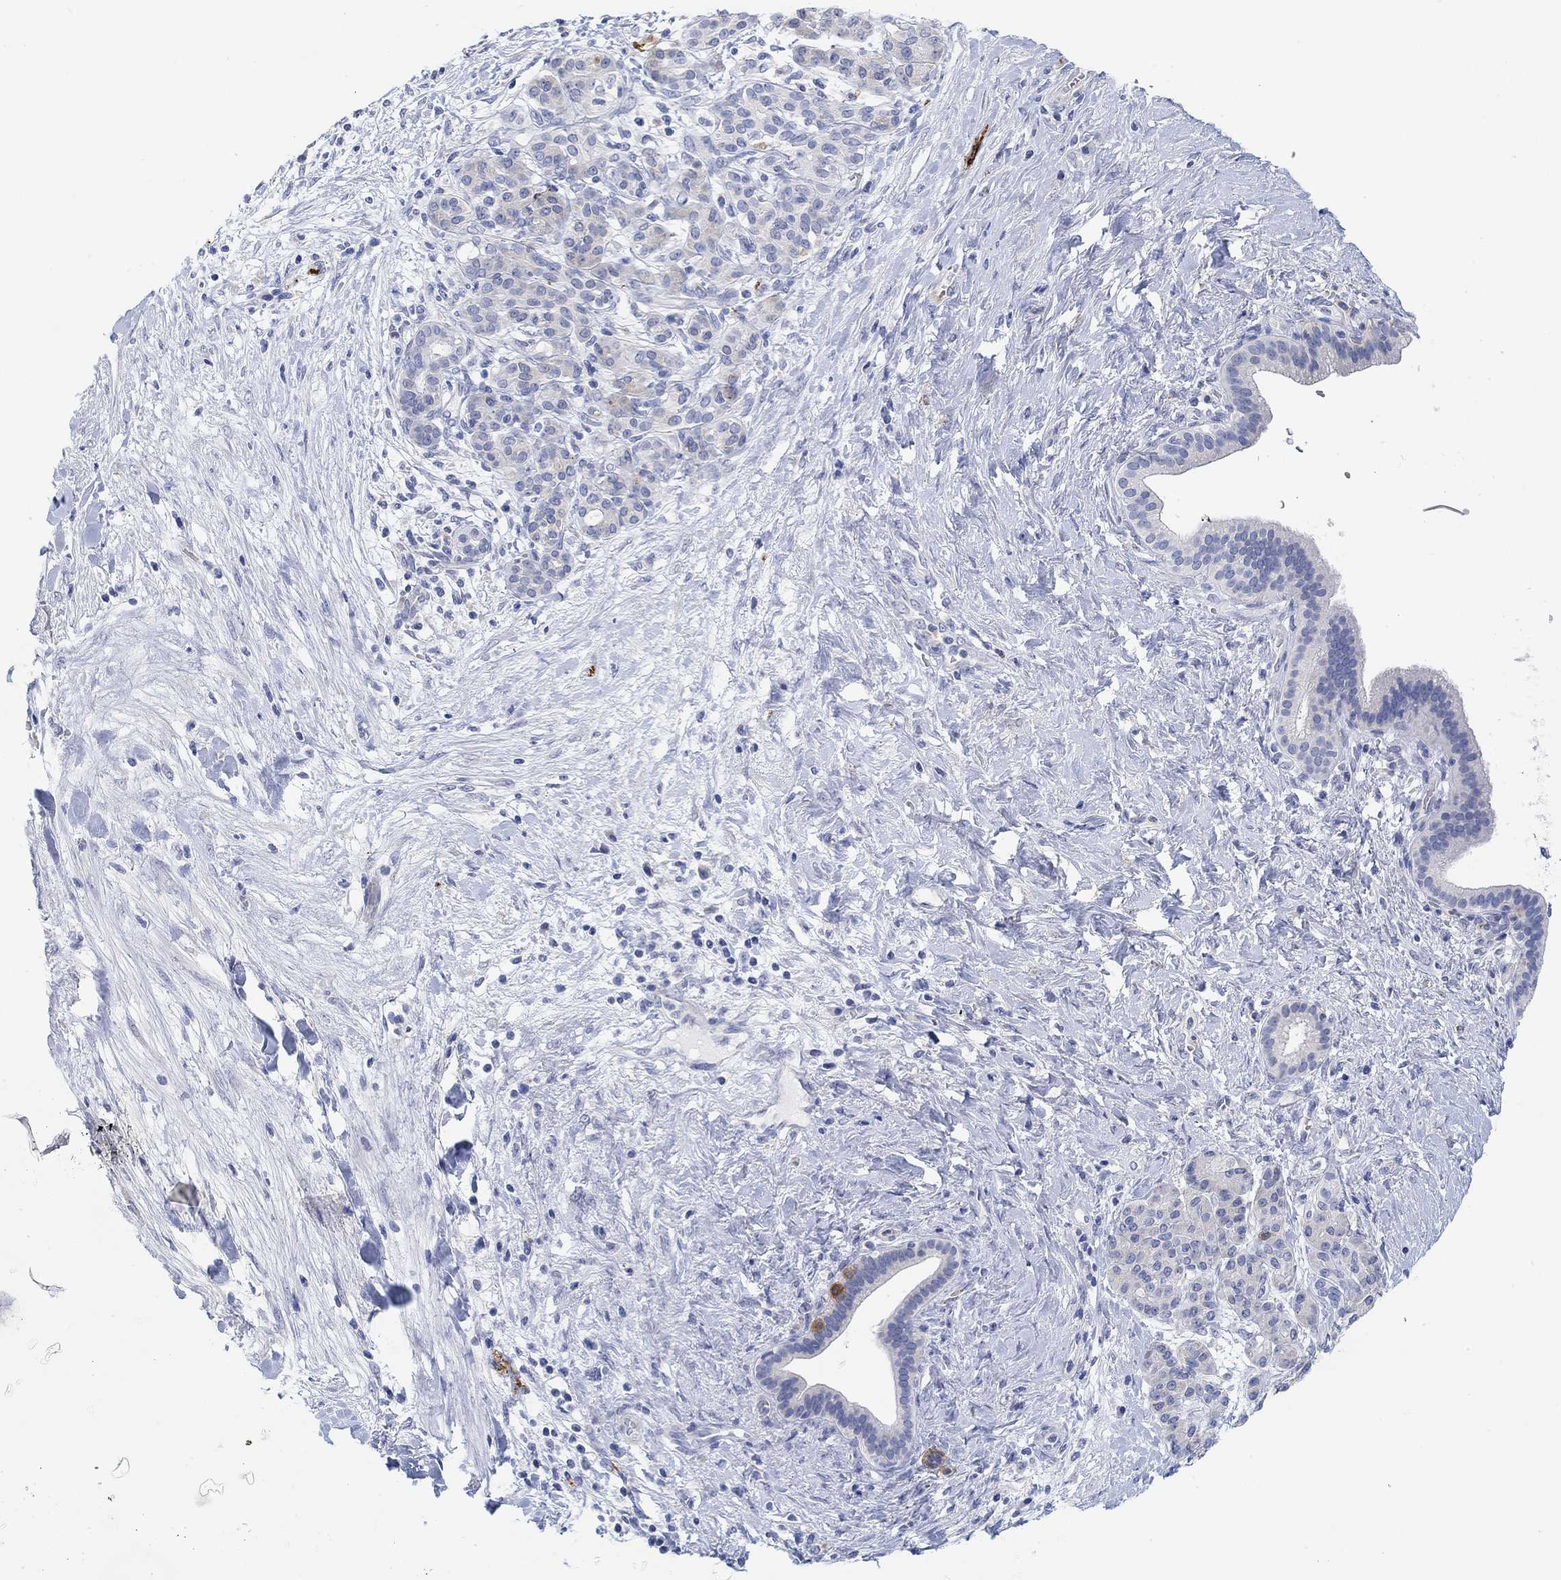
{"staining": {"intensity": "negative", "quantity": "none", "location": "none"}, "tissue": "pancreatic cancer", "cell_type": "Tumor cells", "image_type": "cancer", "snomed": [{"axis": "morphology", "description": "Adenocarcinoma, NOS"}, {"axis": "topography", "description": "Pancreas"}], "caption": "Tumor cells show no significant positivity in pancreatic adenocarcinoma.", "gene": "VAT1L", "patient": {"sex": "male", "age": 44}}